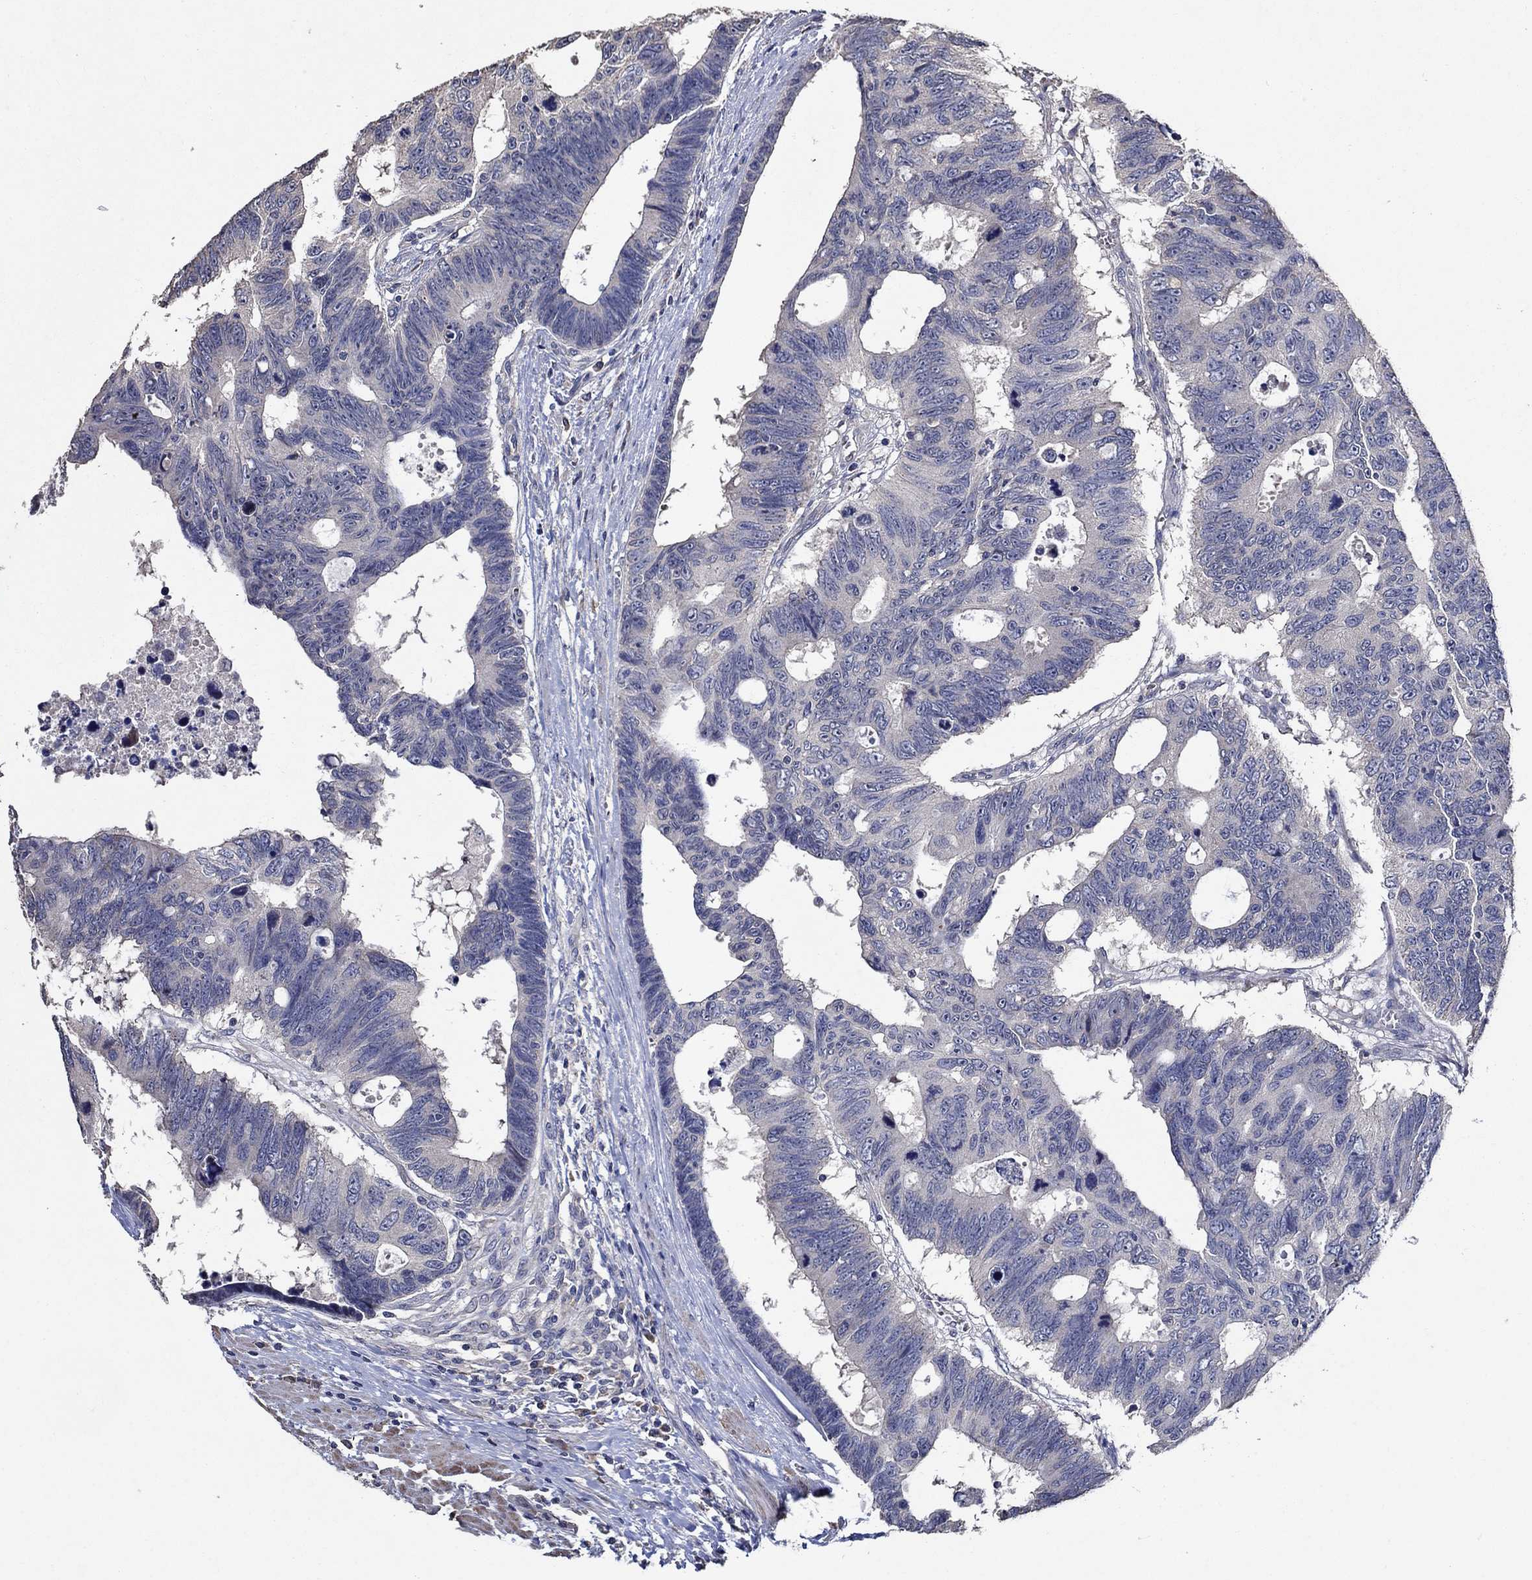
{"staining": {"intensity": "negative", "quantity": "none", "location": "none"}, "tissue": "colorectal cancer", "cell_type": "Tumor cells", "image_type": "cancer", "snomed": [{"axis": "morphology", "description": "Adenocarcinoma, NOS"}, {"axis": "topography", "description": "Colon"}], "caption": "There is no significant positivity in tumor cells of colorectal adenocarcinoma.", "gene": "HAP1", "patient": {"sex": "female", "age": 77}}